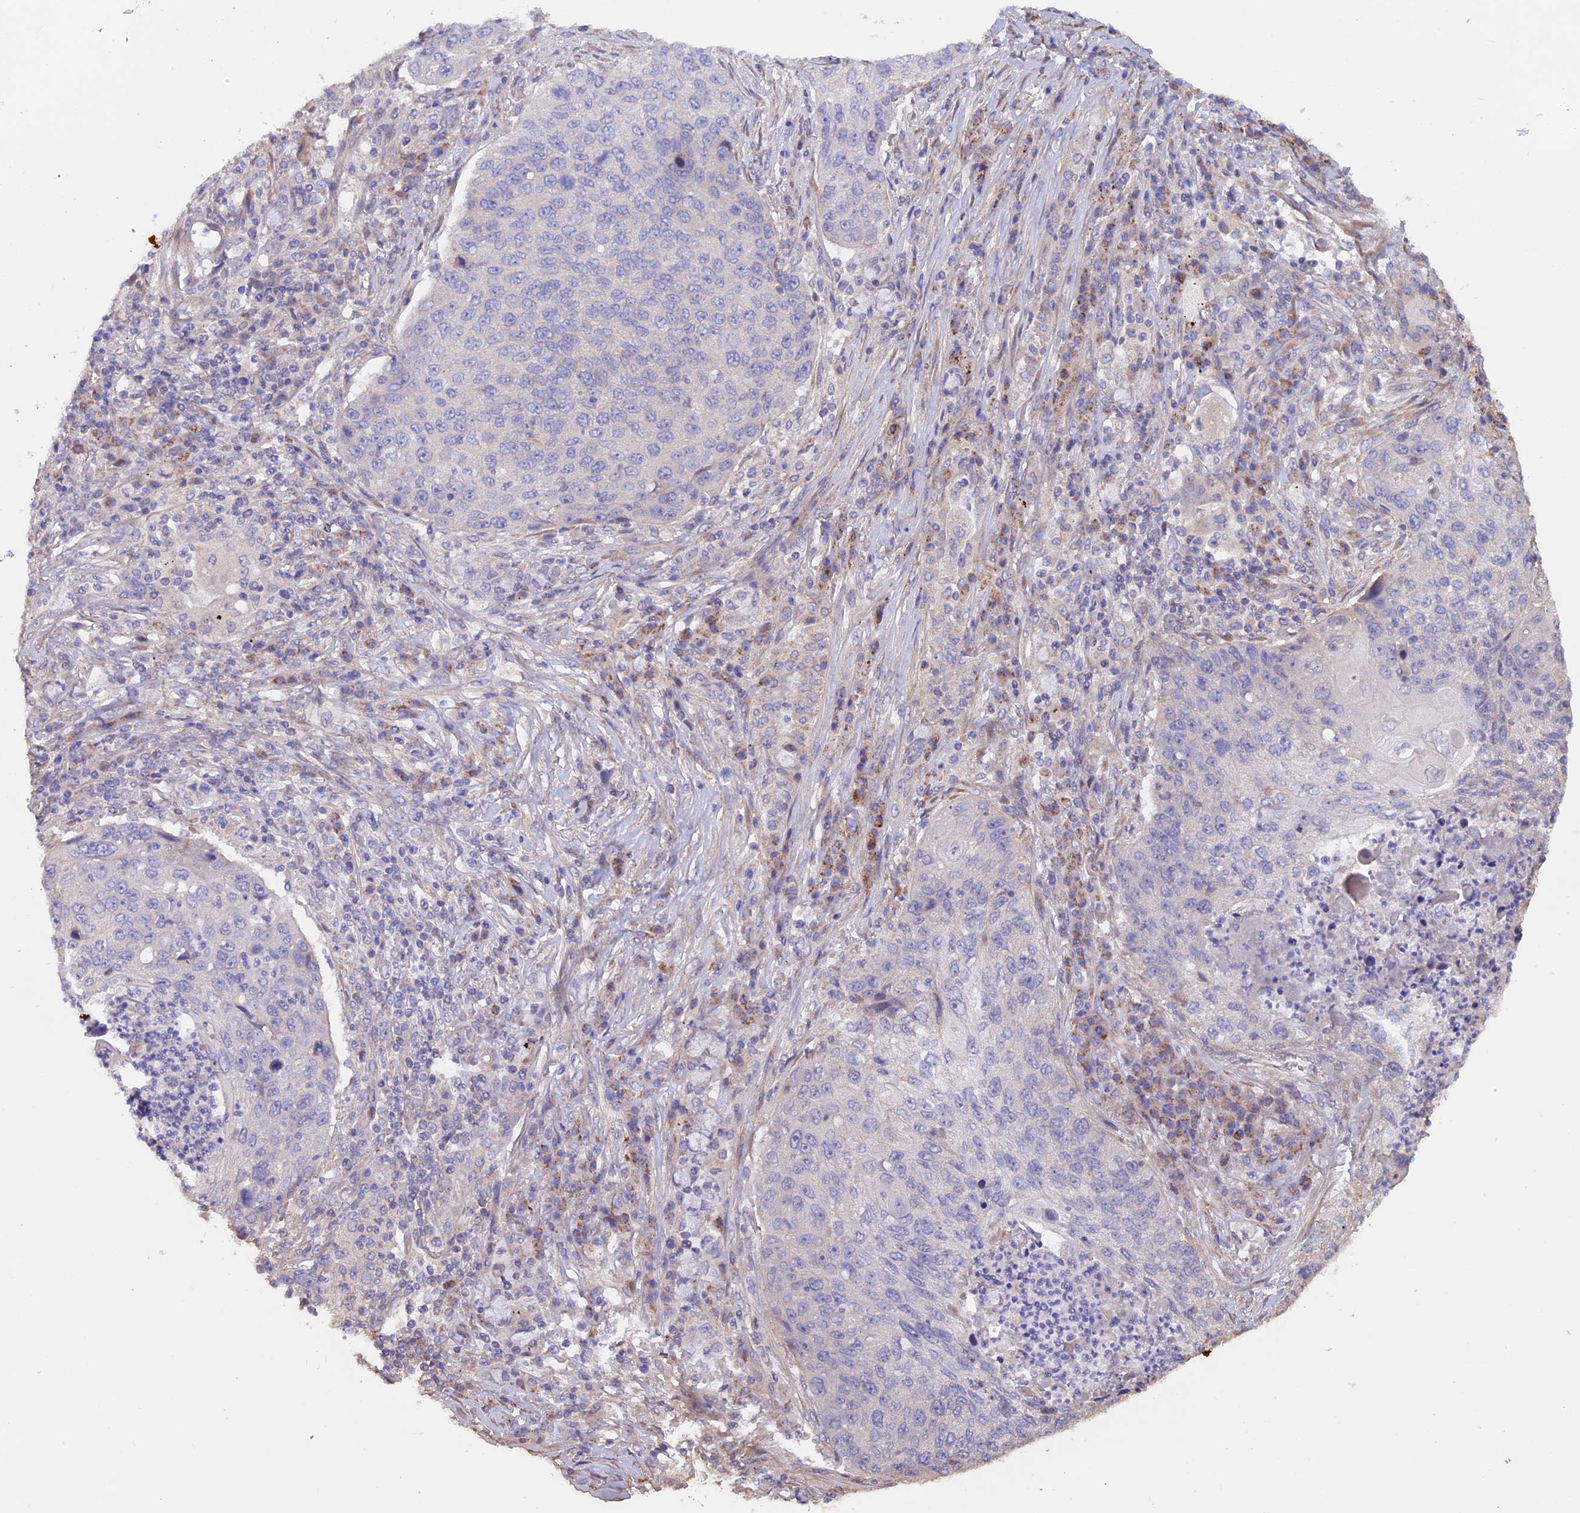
{"staining": {"intensity": "negative", "quantity": "none", "location": "none"}, "tissue": "lung cancer", "cell_type": "Tumor cells", "image_type": "cancer", "snomed": [{"axis": "morphology", "description": "Squamous cell carcinoma, NOS"}, {"axis": "topography", "description": "Lung"}], "caption": "Immunohistochemistry (IHC) of lung cancer (squamous cell carcinoma) displays no positivity in tumor cells. (Immunohistochemistry (IHC), brightfield microscopy, high magnification).", "gene": "HYCC1", "patient": {"sex": "female", "age": 63}}